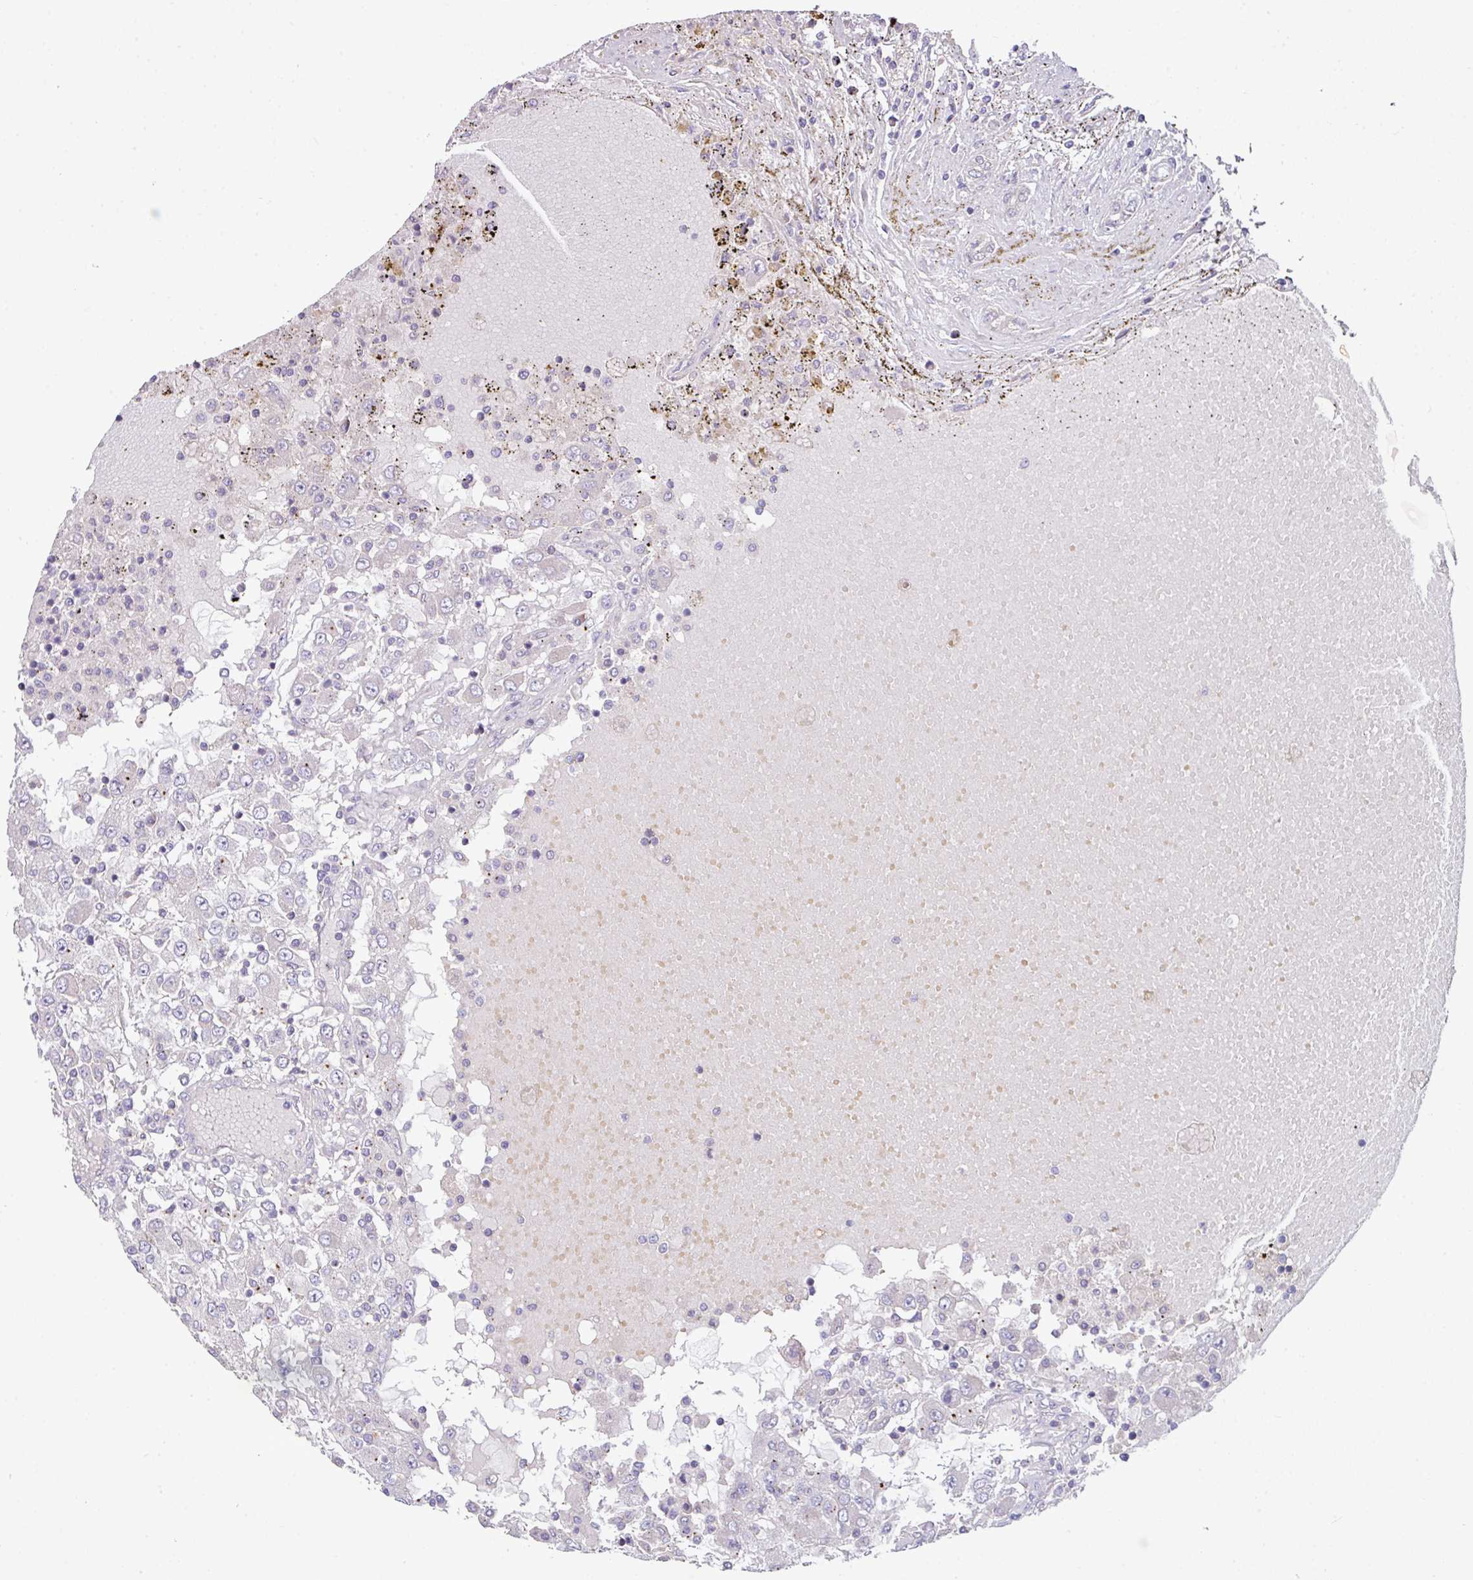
{"staining": {"intensity": "negative", "quantity": "none", "location": "none"}, "tissue": "renal cancer", "cell_type": "Tumor cells", "image_type": "cancer", "snomed": [{"axis": "morphology", "description": "Adenocarcinoma, NOS"}, {"axis": "topography", "description": "Kidney"}], "caption": "Renal cancer was stained to show a protein in brown. There is no significant staining in tumor cells.", "gene": "SLAMF6", "patient": {"sex": "female", "age": 67}}